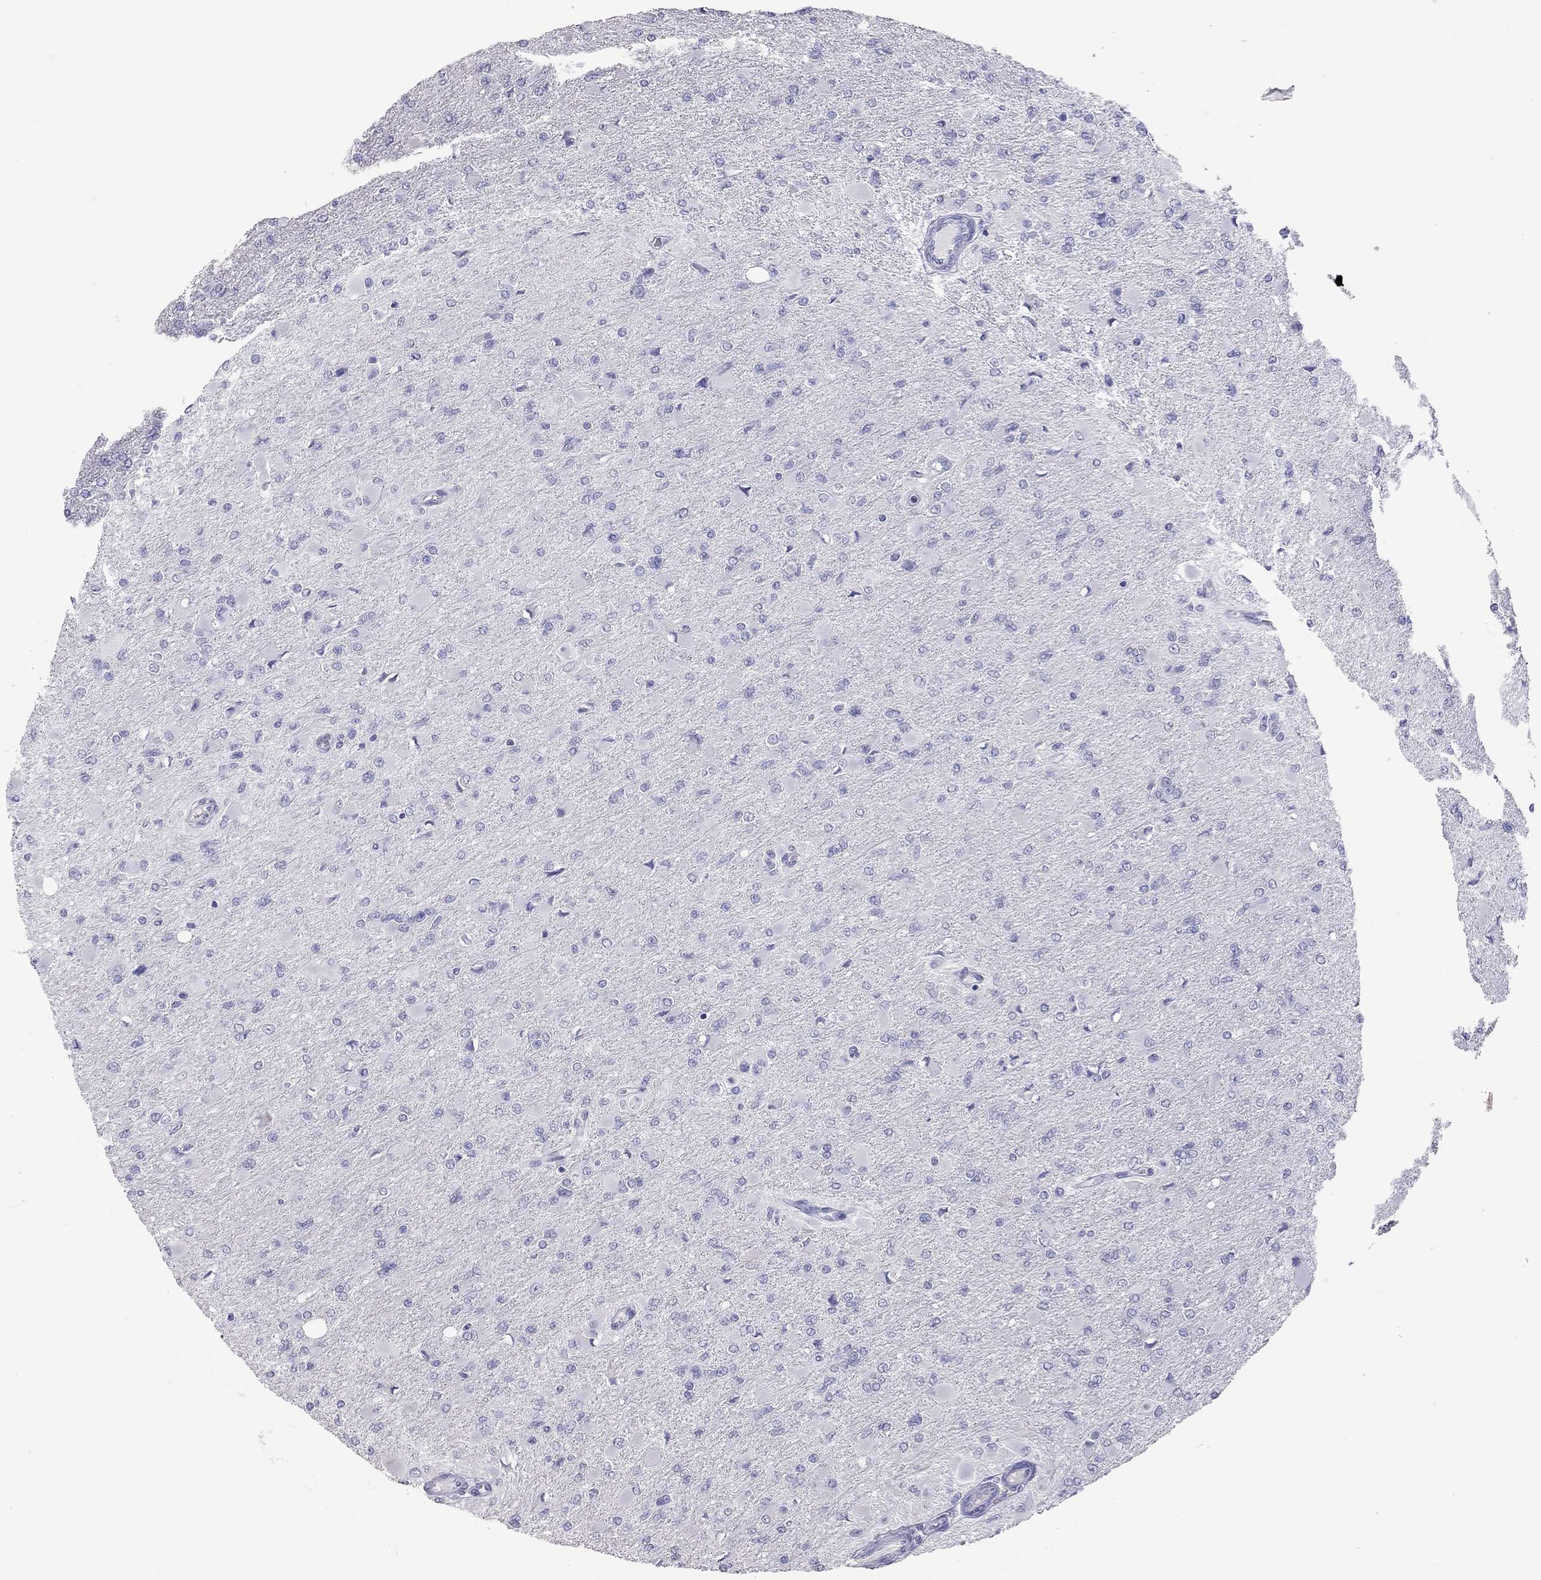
{"staining": {"intensity": "negative", "quantity": "none", "location": "none"}, "tissue": "glioma", "cell_type": "Tumor cells", "image_type": "cancer", "snomed": [{"axis": "morphology", "description": "Glioma, malignant, High grade"}, {"axis": "topography", "description": "Cerebral cortex"}], "caption": "A histopathology image of glioma stained for a protein exhibits no brown staining in tumor cells. Brightfield microscopy of immunohistochemistry (IHC) stained with DAB (3,3'-diaminobenzidine) (brown) and hematoxylin (blue), captured at high magnification.", "gene": "MUC16", "patient": {"sex": "female", "age": 36}}